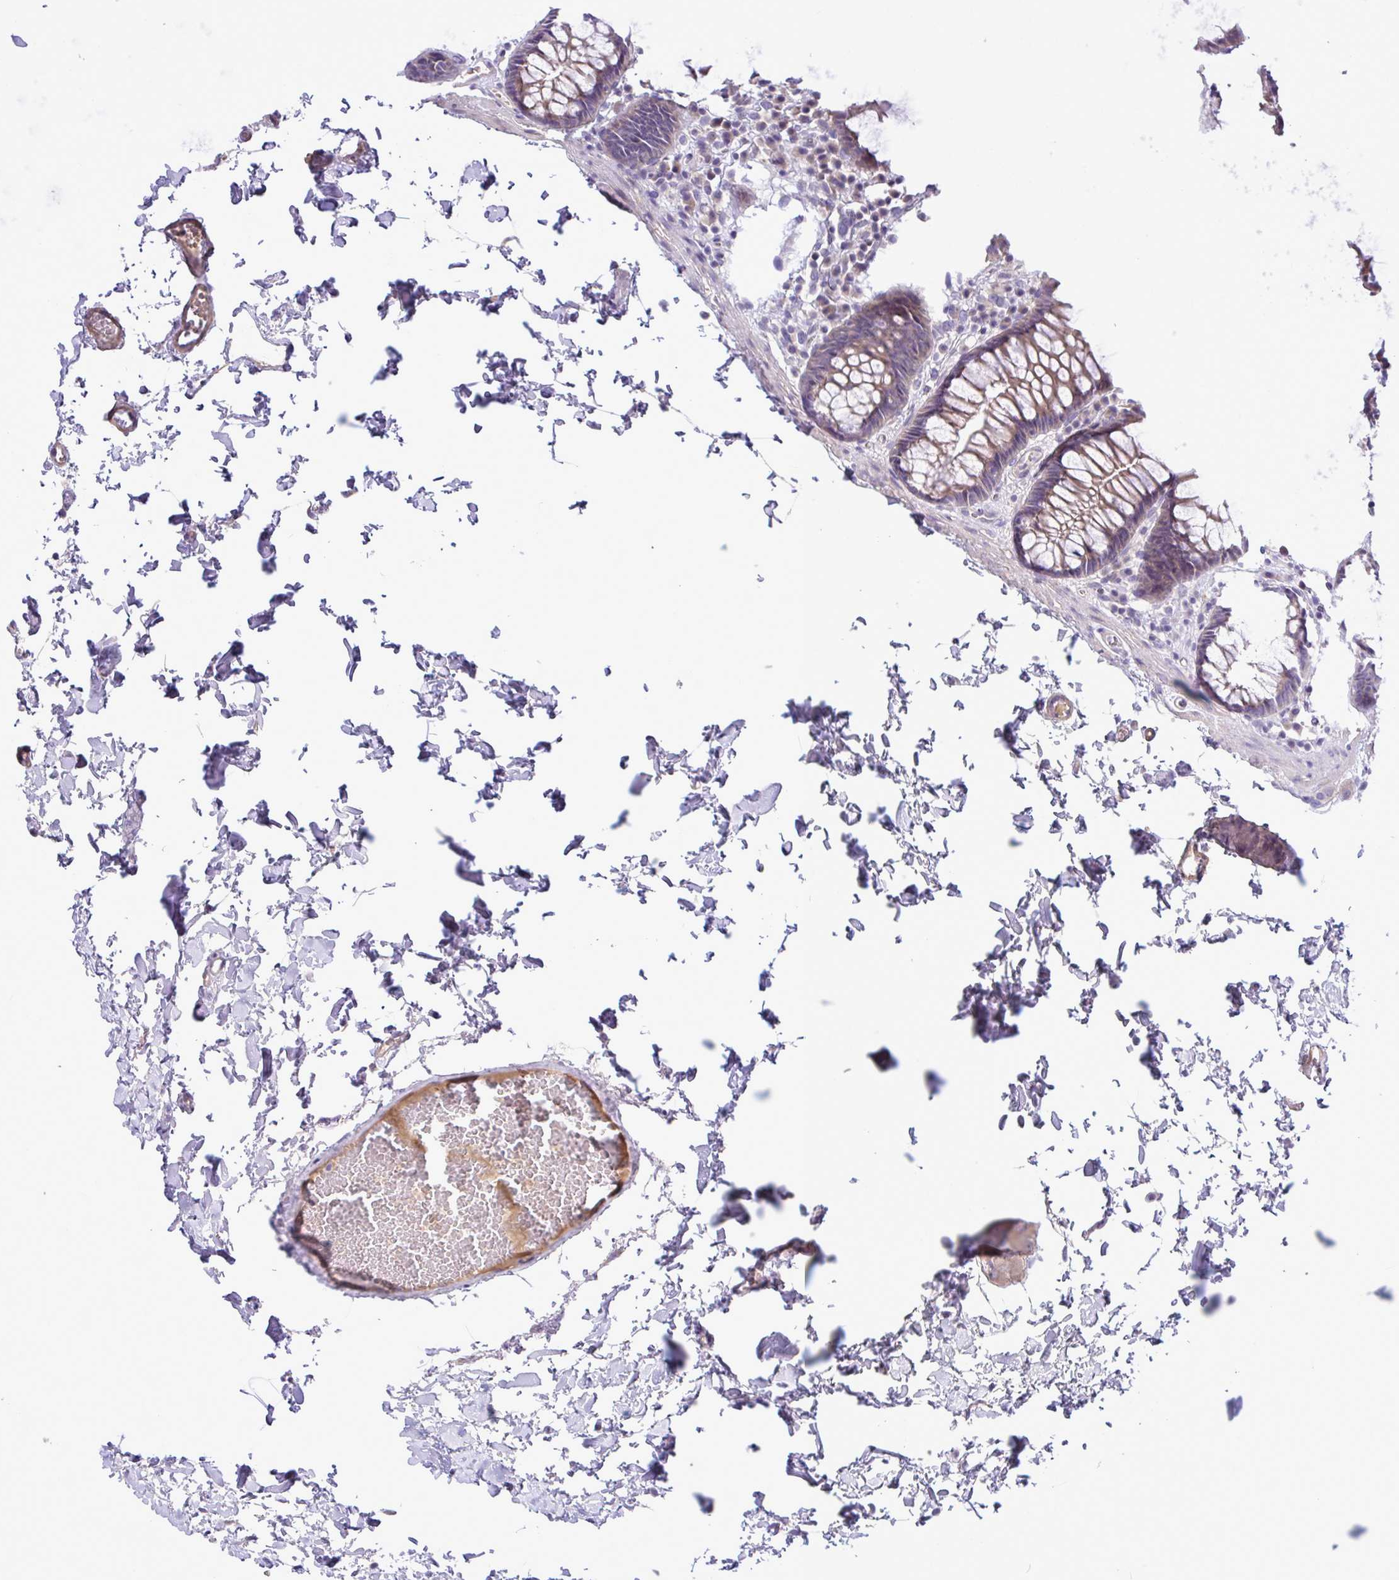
{"staining": {"intensity": "weak", "quantity": "<25%", "location": "cytoplasmic/membranous"}, "tissue": "colon", "cell_type": "Endothelial cells", "image_type": "normal", "snomed": [{"axis": "morphology", "description": "Normal tissue, NOS"}, {"axis": "topography", "description": "Colon"}, {"axis": "topography", "description": "Peripheral nerve tissue"}], "caption": "Colon stained for a protein using IHC shows no expression endothelial cells.", "gene": "SYNPO2L", "patient": {"sex": "male", "age": 84}}